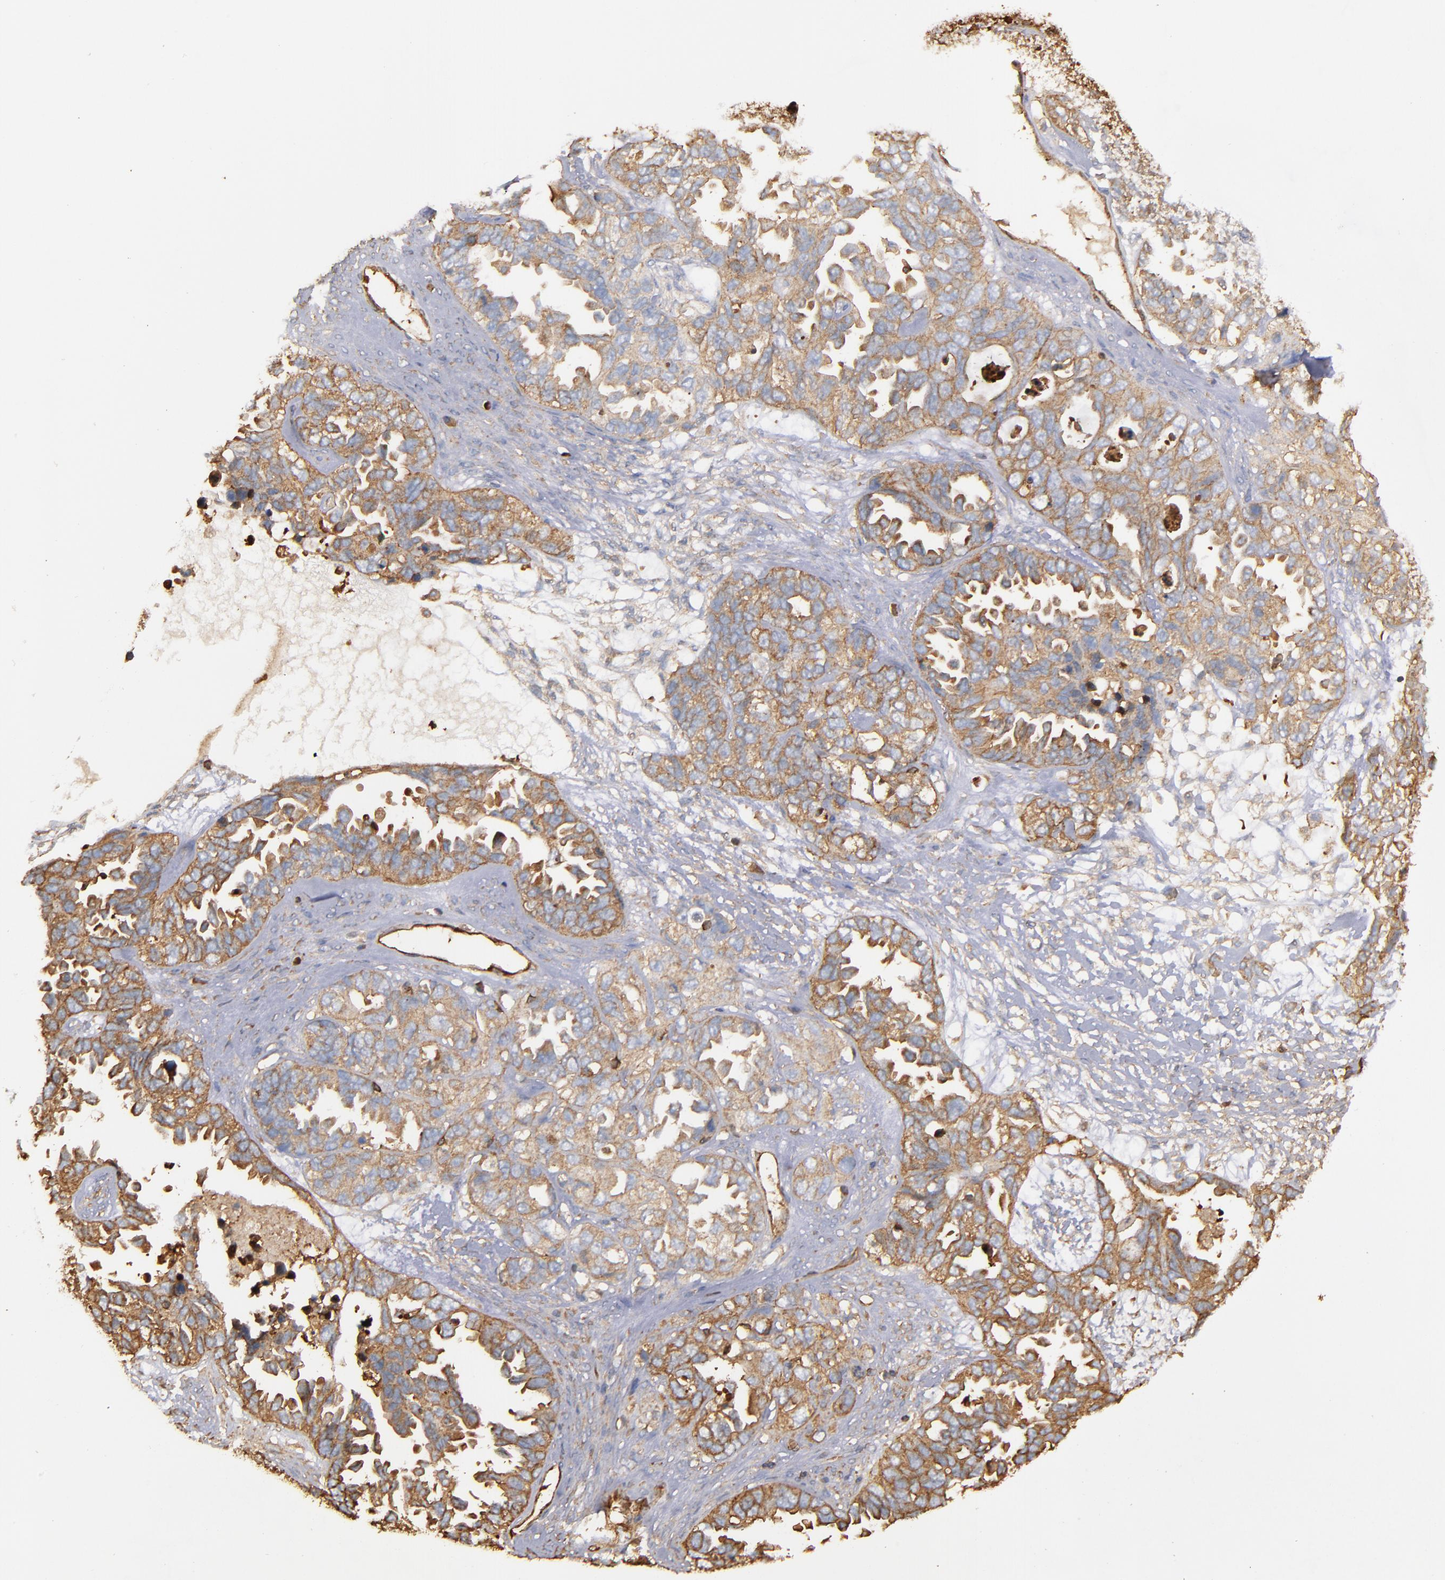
{"staining": {"intensity": "moderate", "quantity": ">75%", "location": "cytoplasmic/membranous"}, "tissue": "ovarian cancer", "cell_type": "Tumor cells", "image_type": "cancer", "snomed": [{"axis": "morphology", "description": "Cystadenocarcinoma, serous, NOS"}, {"axis": "topography", "description": "Ovary"}], "caption": "A brown stain labels moderate cytoplasmic/membranous staining of a protein in ovarian cancer tumor cells.", "gene": "ACTN4", "patient": {"sex": "female", "age": 82}}